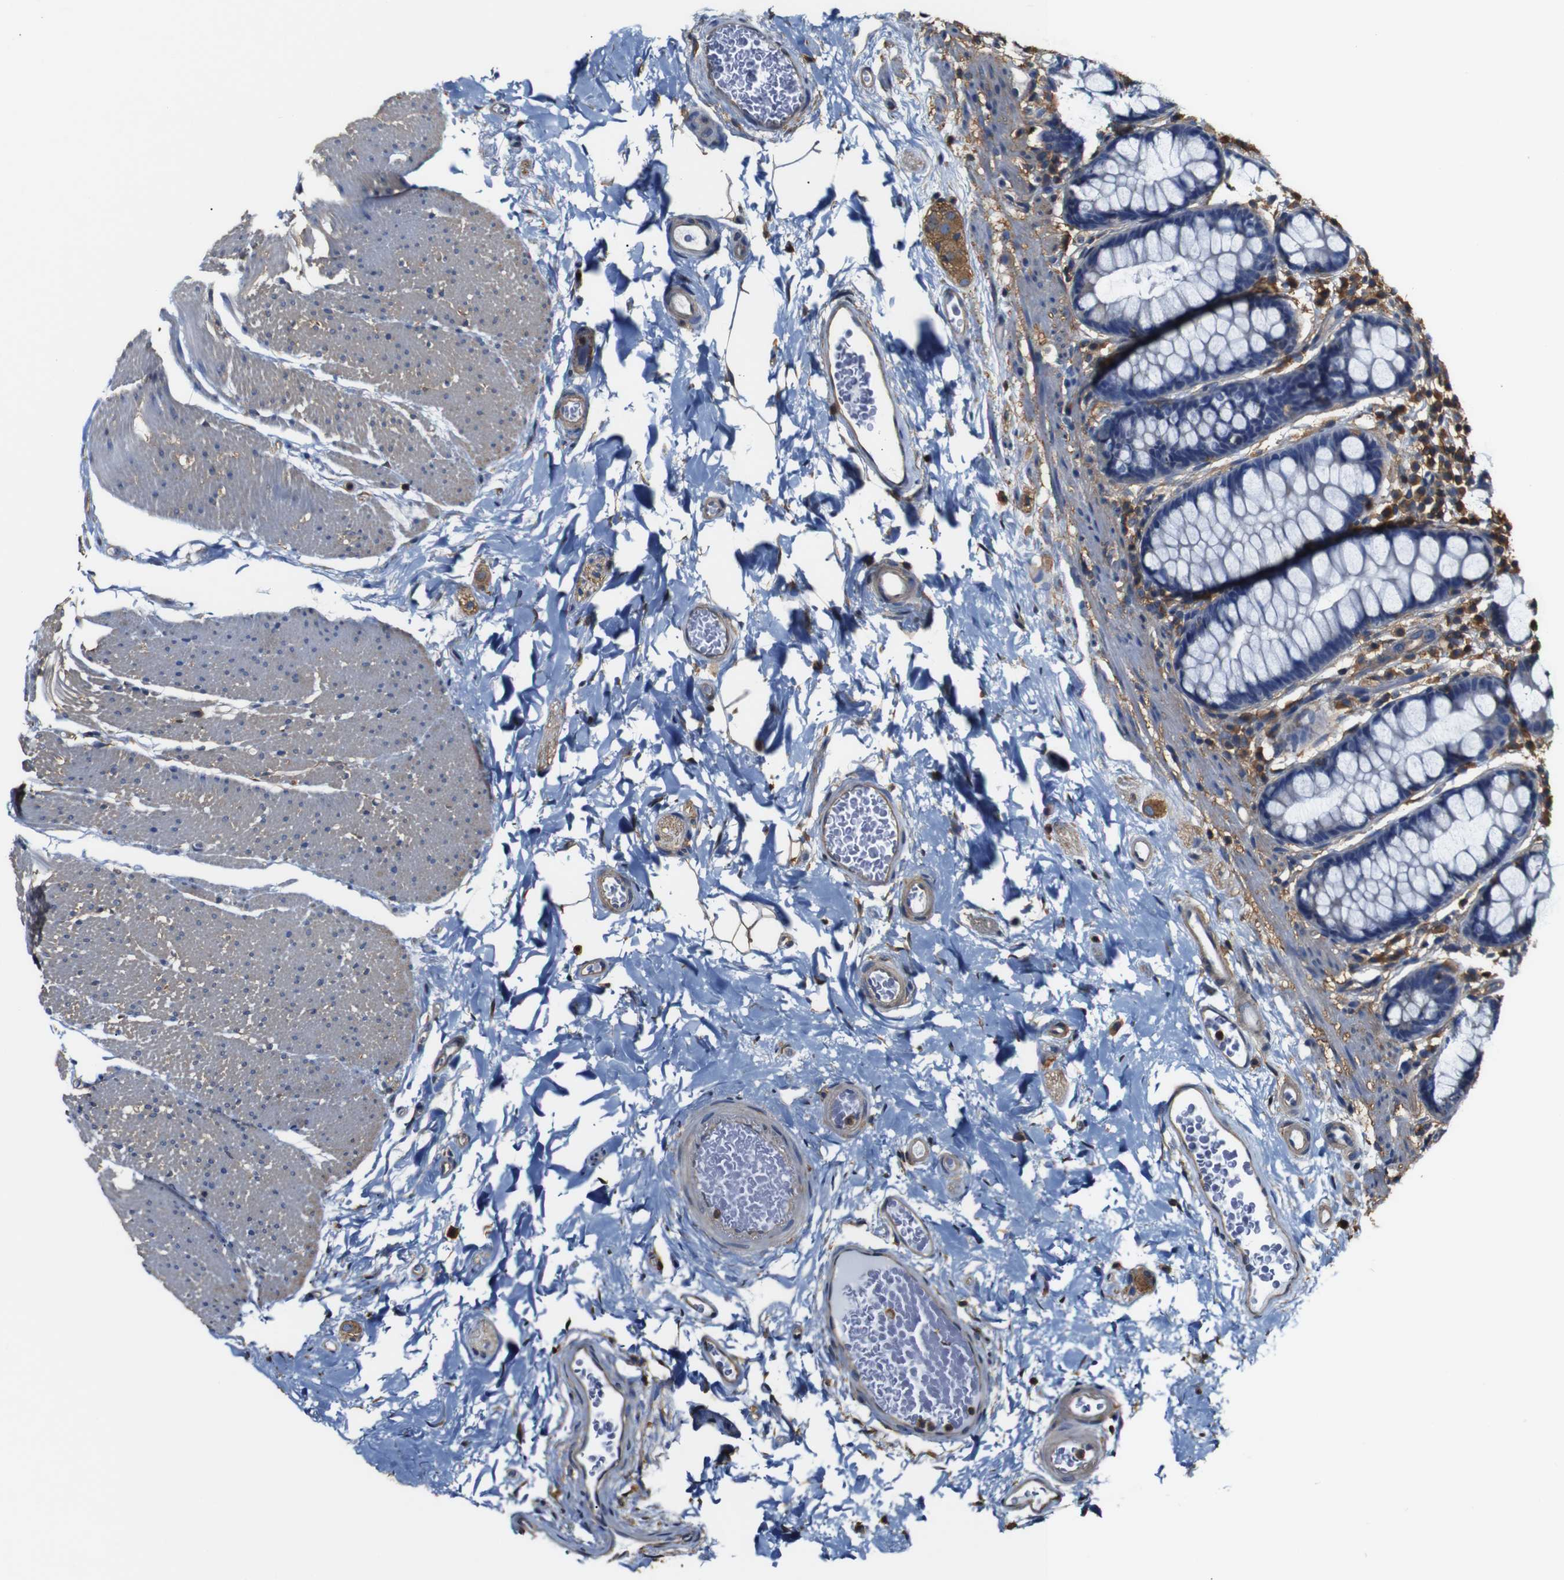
{"staining": {"intensity": "weak", "quantity": ">75%", "location": "cytoplasmic/membranous"}, "tissue": "colon", "cell_type": "Endothelial cells", "image_type": "normal", "snomed": [{"axis": "morphology", "description": "Normal tissue, NOS"}, {"axis": "topography", "description": "Colon"}], "caption": "Immunohistochemical staining of unremarkable colon demonstrates >75% levels of weak cytoplasmic/membranous protein expression in about >75% of endothelial cells. (DAB = brown stain, brightfield microscopy at high magnification).", "gene": "PI4KA", "patient": {"sex": "female", "age": 80}}